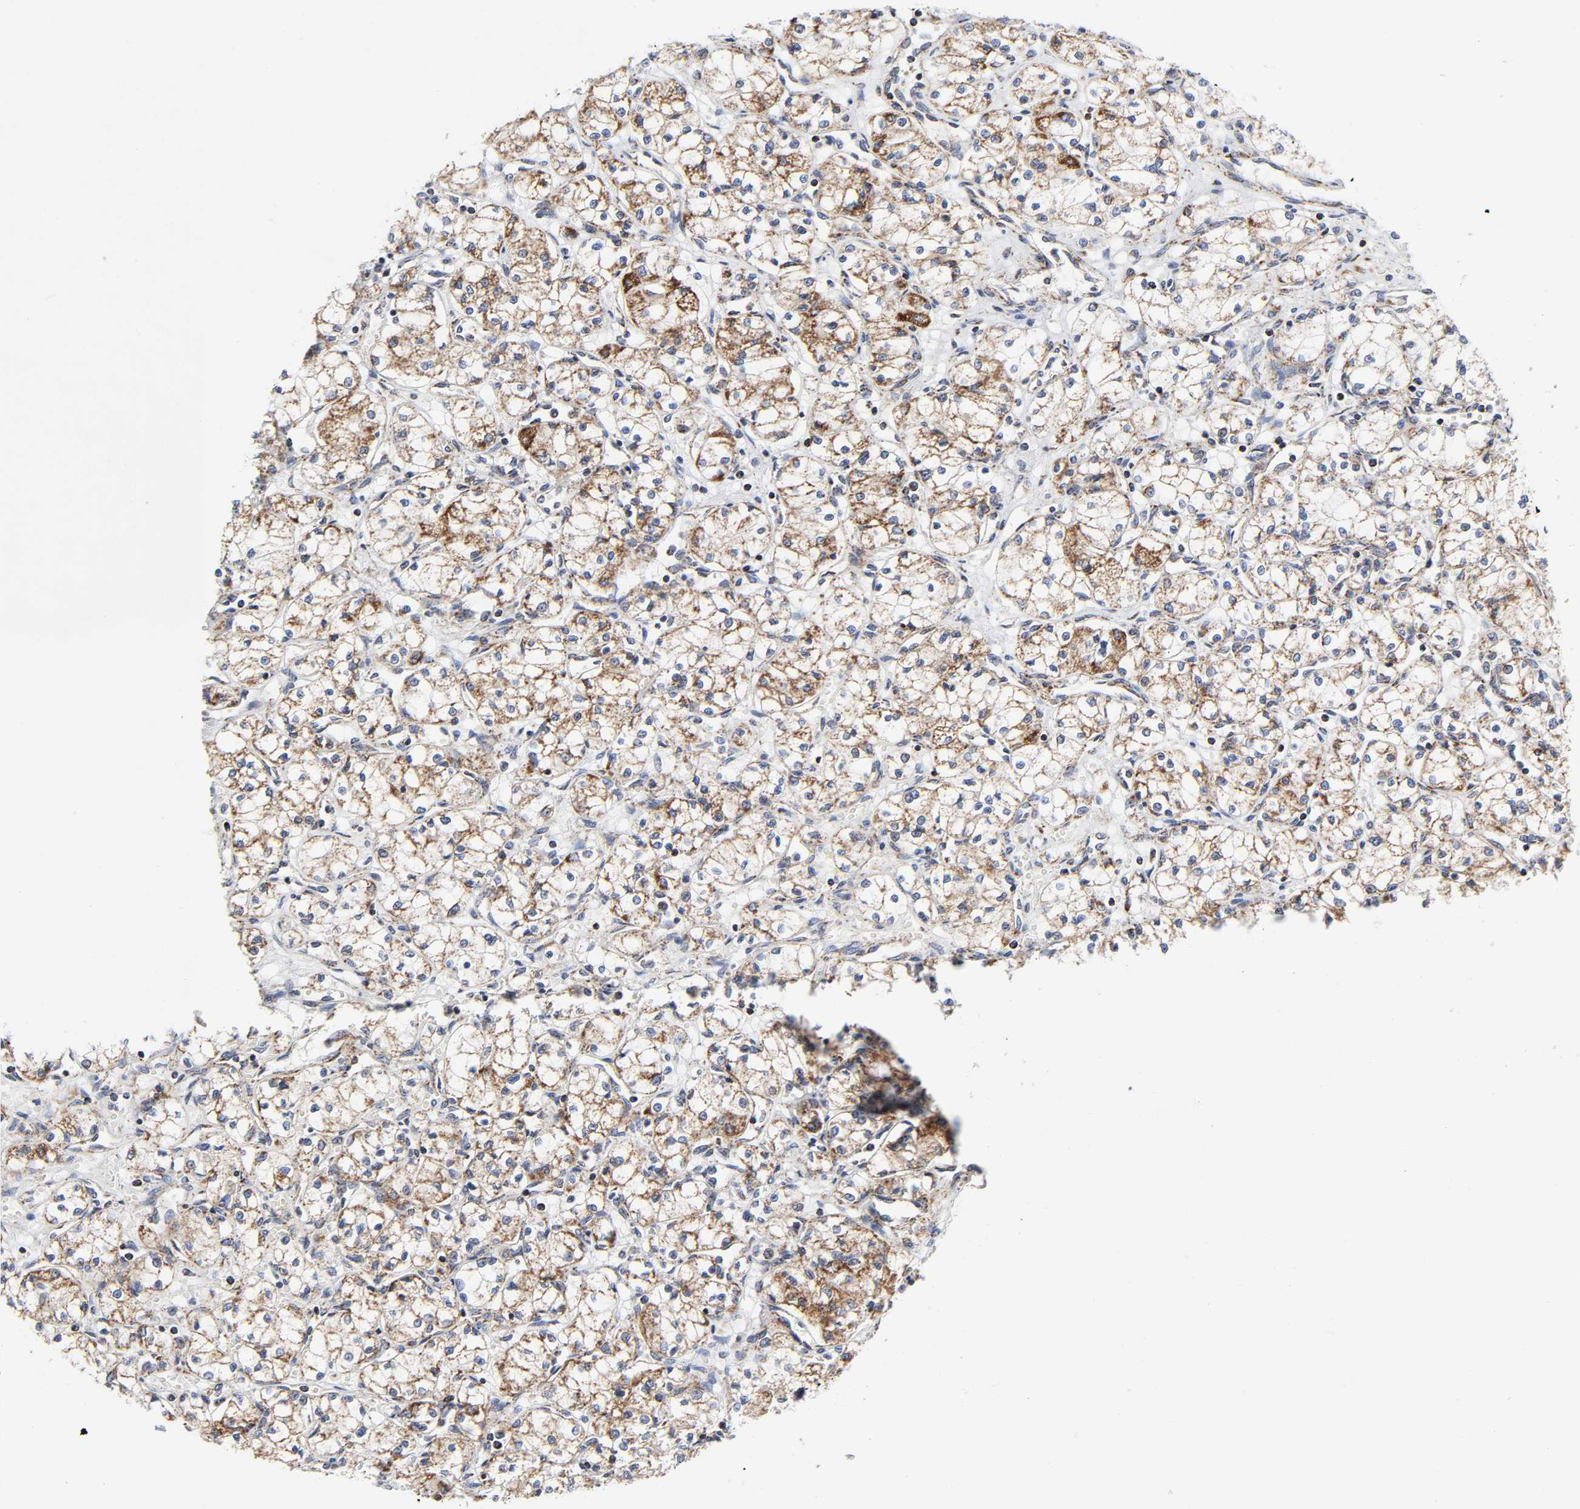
{"staining": {"intensity": "moderate", "quantity": "25%-75%", "location": "cytoplasmic/membranous"}, "tissue": "renal cancer", "cell_type": "Tumor cells", "image_type": "cancer", "snomed": [{"axis": "morphology", "description": "Normal tissue, NOS"}, {"axis": "morphology", "description": "Adenocarcinoma, NOS"}, {"axis": "topography", "description": "Kidney"}], "caption": "This histopathology image exhibits IHC staining of human renal adenocarcinoma, with medium moderate cytoplasmic/membranous positivity in approximately 25%-75% of tumor cells.", "gene": "AOPEP", "patient": {"sex": "male", "age": 59}}